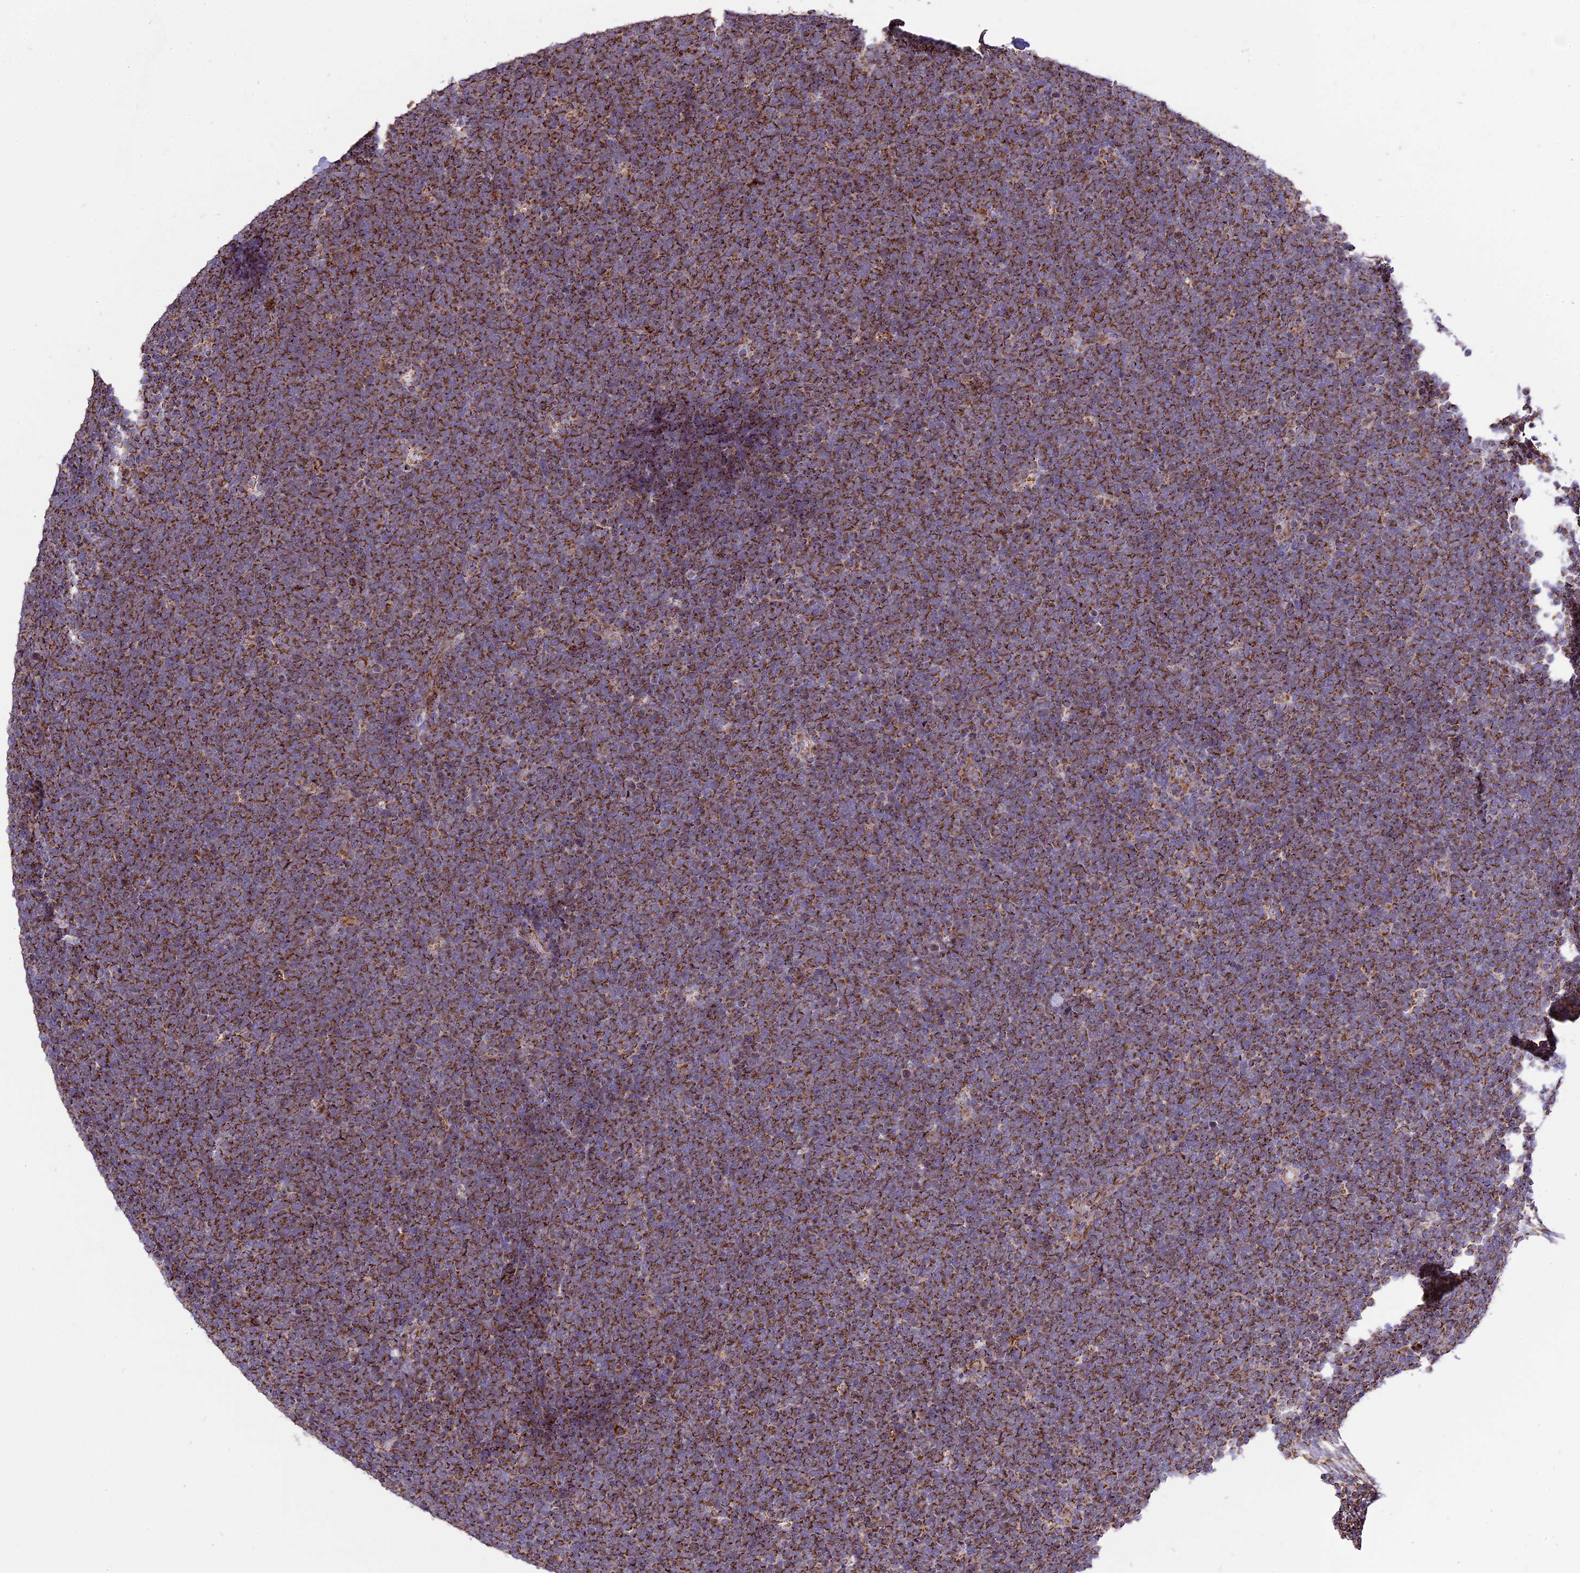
{"staining": {"intensity": "strong", "quantity": ">75%", "location": "cytoplasmic/membranous"}, "tissue": "lymphoma", "cell_type": "Tumor cells", "image_type": "cancer", "snomed": [{"axis": "morphology", "description": "Malignant lymphoma, non-Hodgkin's type, High grade"}, {"axis": "topography", "description": "Lymph node"}], "caption": "Malignant lymphoma, non-Hodgkin's type (high-grade) was stained to show a protein in brown. There is high levels of strong cytoplasmic/membranous expression in approximately >75% of tumor cells. The staining is performed using DAB (3,3'-diaminobenzidine) brown chromogen to label protein expression. The nuclei are counter-stained blue using hematoxylin.", "gene": "TTC4", "patient": {"sex": "male", "age": 13}}